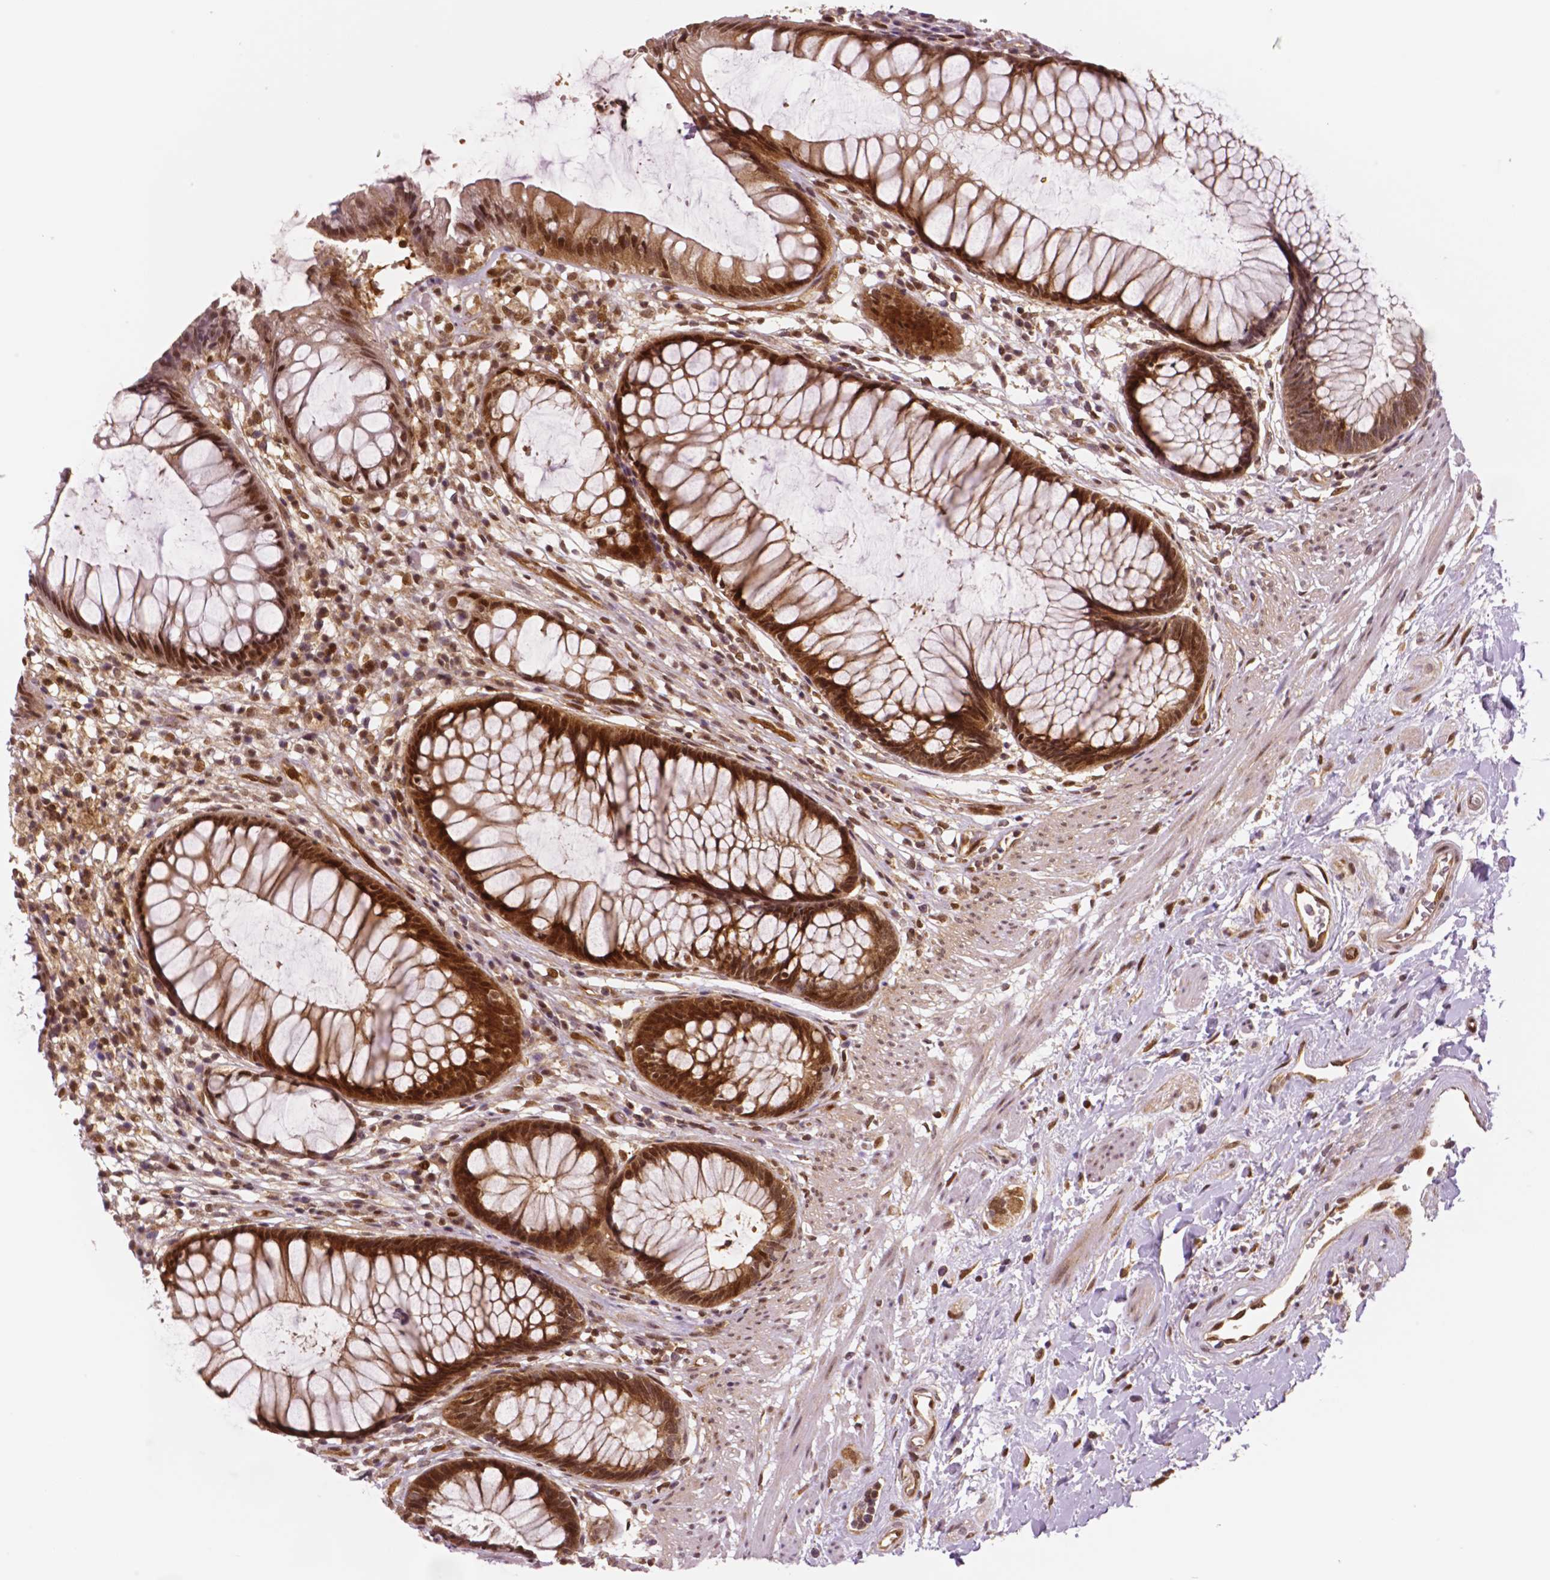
{"staining": {"intensity": "moderate", "quantity": ">75%", "location": "cytoplasmic/membranous,nuclear"}, "tissue": "rectum", "cell_type": "Glandular cells", "image_type": "normal", "snomed": [{"axis": "morphology", "description": "Normal tissue, NOS"}, {"axis": "topography", "description": "Smooth muscle"}, {"axis": "topography", "description": "Rectum"}], "caption": "Moderate cytoplasmic/membranous,nuclear protein positivity is seen in approximately >75% of glandular cells in rectum. (IHC, brightfield microscopy, high magnification).", "gene": "STAT3", "patient": {"sex": "male", "age": 53}}